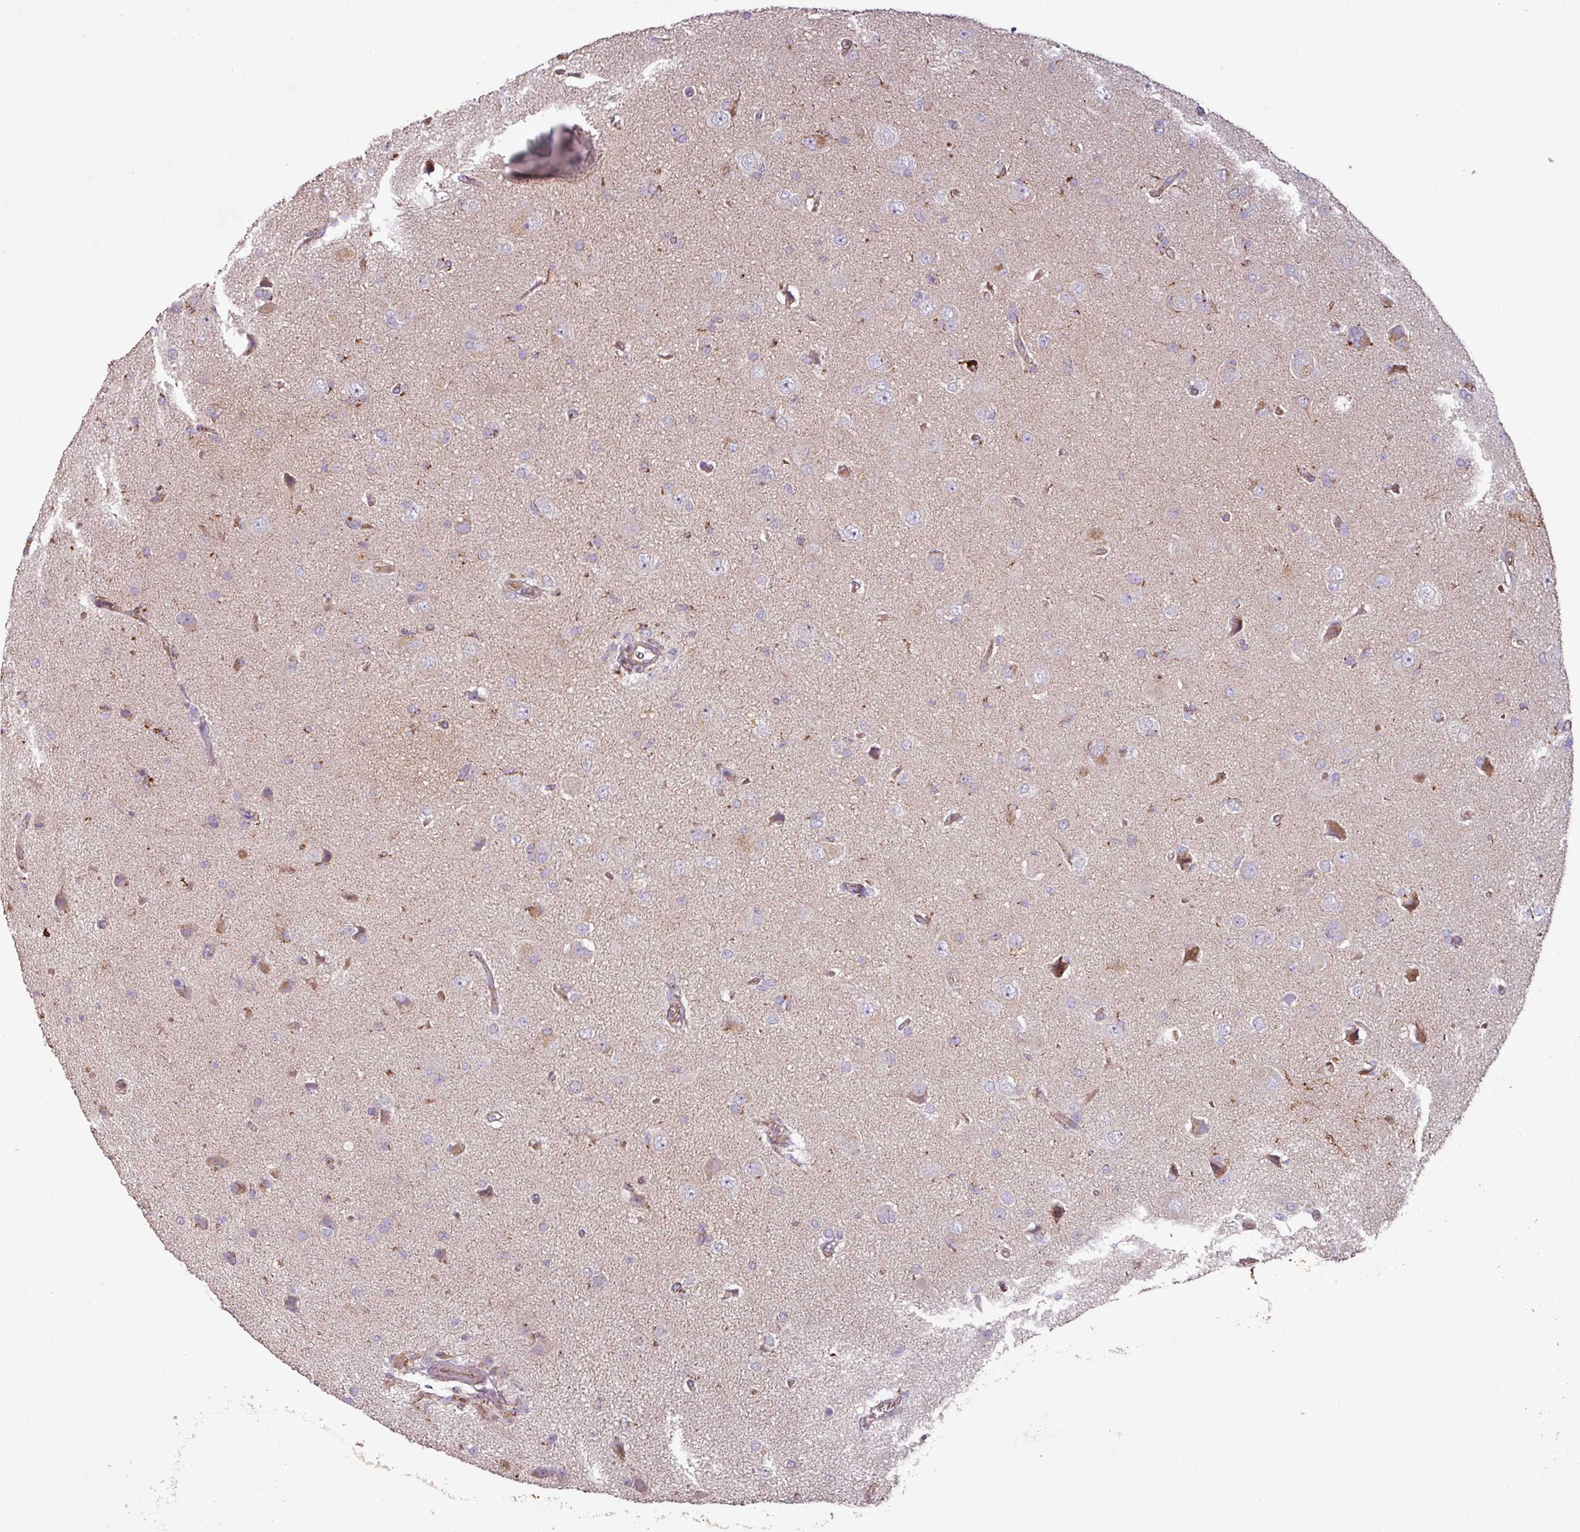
{"staining": {"intensity": "negative", "quantity": "none", "location": "none"}, "tissue": "glioma", "cell_type": "Tumor cells", "image_type": "cancer", "snomed": [{"axis": "morphology", "description": "Glioma, malignant, High grade"}, {"axis": "topography", "description": "Brain"}], "caption": "DAB immunohistochemical staining of human malignant glioma (high-grade) exhibits no significant positivity in tumor cells.", "gene": "SQOR", "patient": {"sex": "female", "age": 57}}